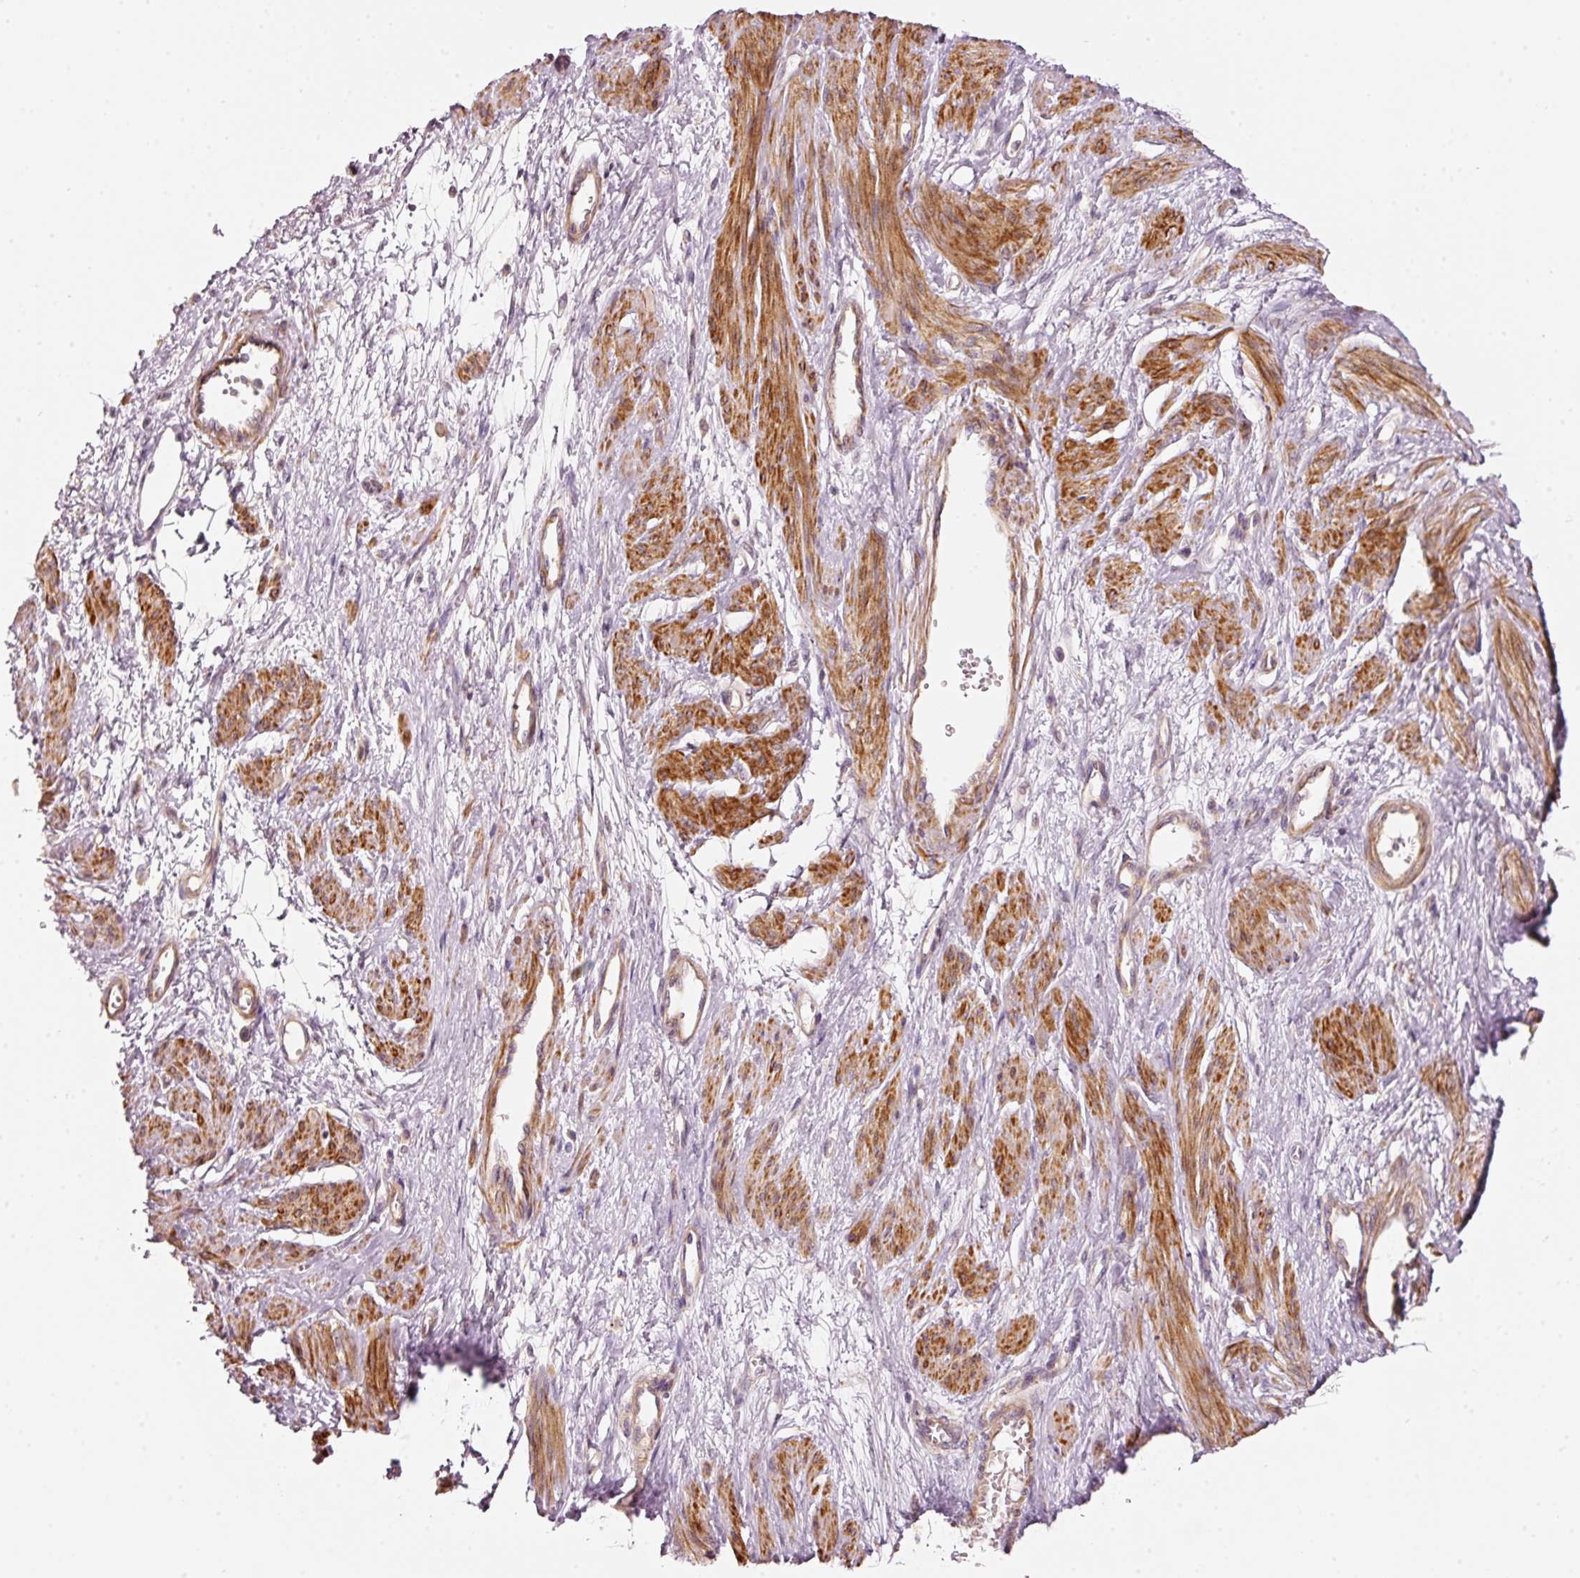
{"staining": {"intensity": "strong", "quantity": ">75%", "location": "cytoplasmic/membranous"}, "tissue": "smooth muscle", "cell_type": "Smooth muscle cells", "image_type": "normal", "snomed": [{"axis": "morphology", "description": "Normal tissue, NOS"}, {"axis": "topography", "description": "Smooth muscle"}, {"axis": "topography", "description": "Uterus"}], "caption": "High-magnification brightfield microscopy of unremarkable smooth muscle stained with DAB (3,3'-diaminobenzidine) (brown) and counterstained with hematoxylin (blue). smooth muscle cells exhibit strong cytoplasmic/membranous staining is seen in about>75% of cells.", "gene": "ARHGAP22", "patient": {"sex": "female", "age": 39}}